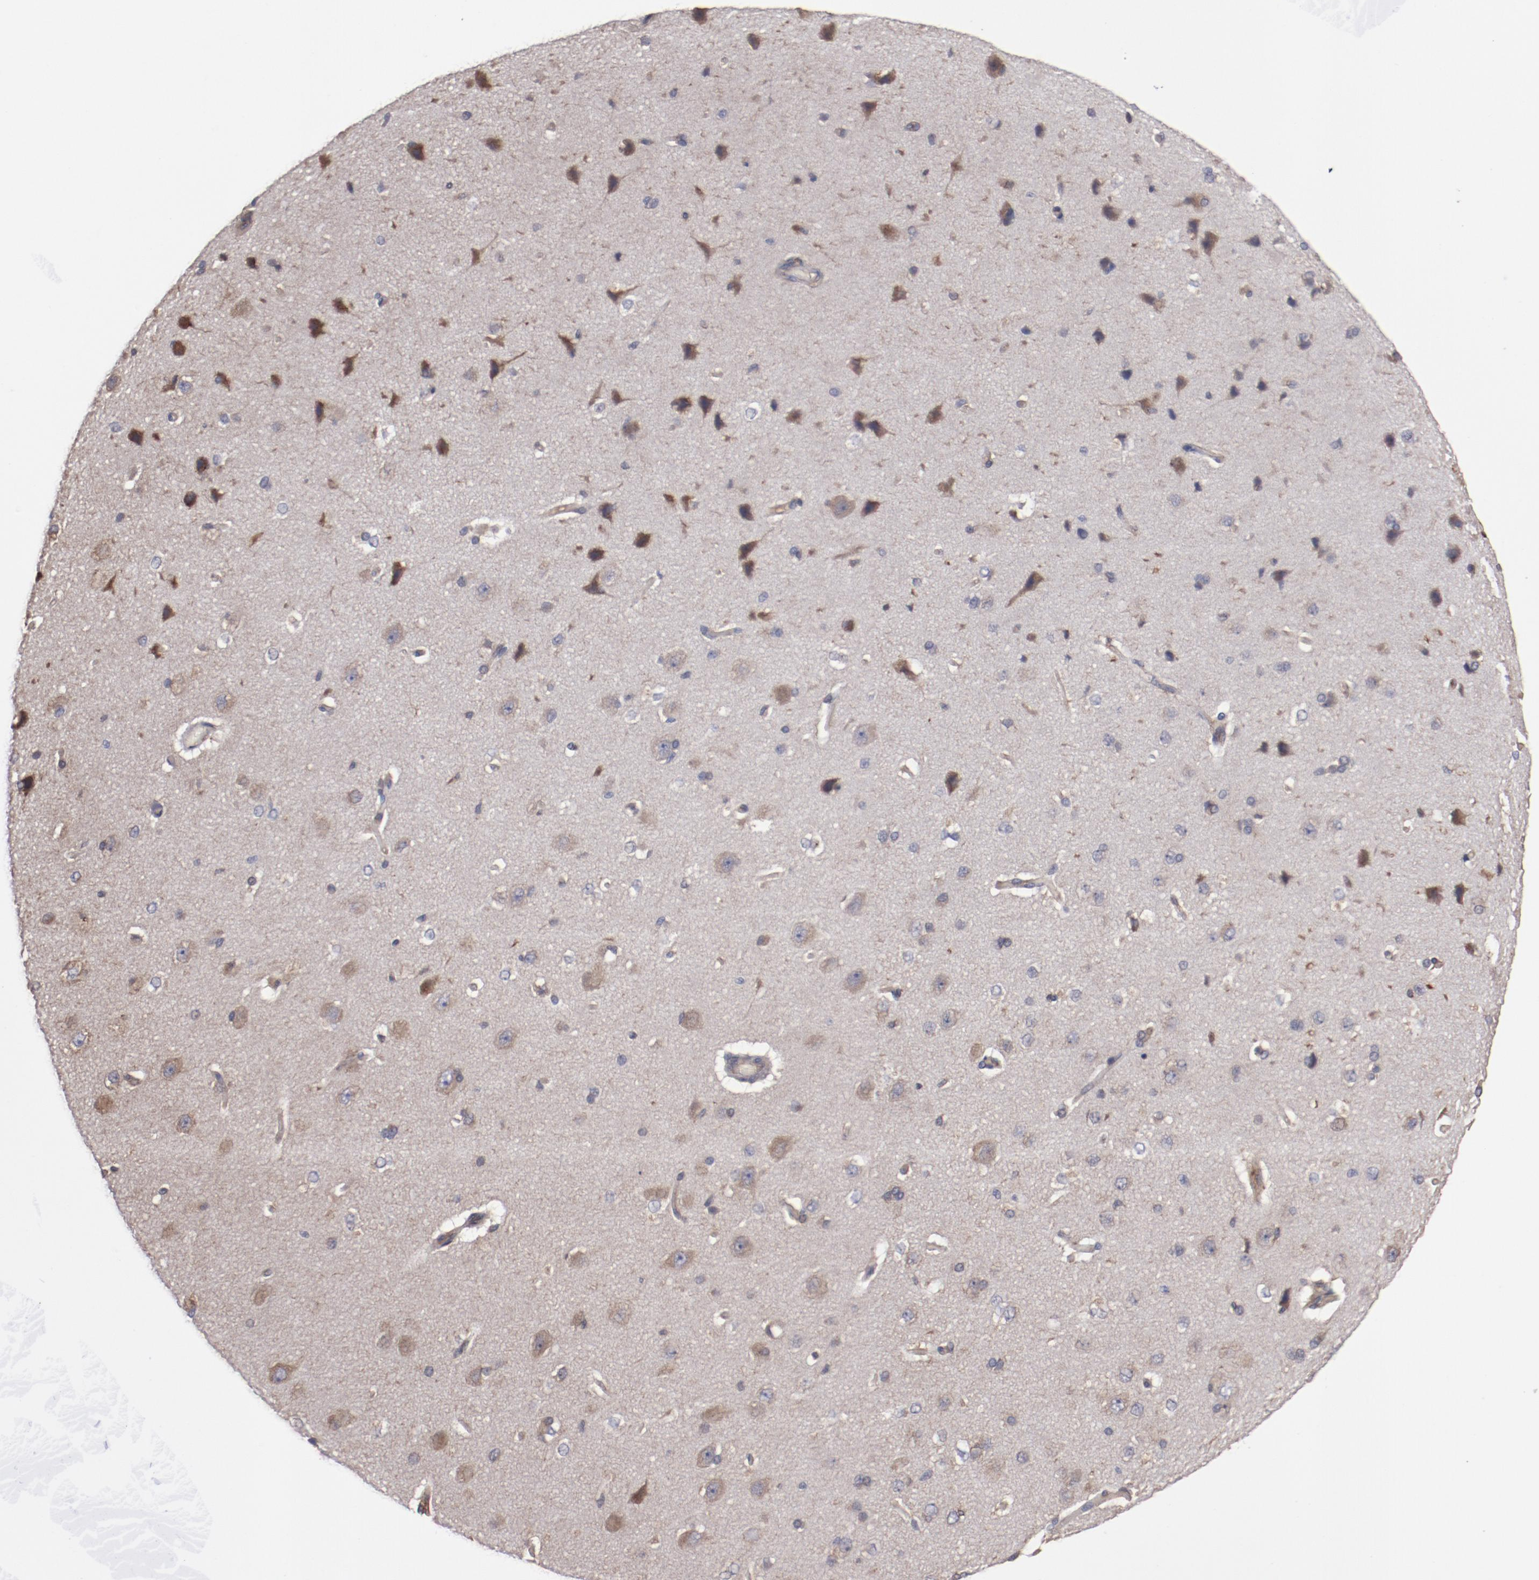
{"staining": {"intensity": "weak", "quantity": ">75%", "location": "cytoplasmic/membranous"}, "tissue": "cerebral cortex", "cell_type": "Endothelial cells", "image_type": "normal", "snomed": [{"axis": "morphology", "description": "Normal tissue, NOS"}, {"axis": "topography", "description": "Cerebral cortex"}], "caption": "A micrograph showing weak cytoplasmic/membranous staining in approximately >75% of endothelial cells in benign cerebral cortex, as visualized by brown immunohistochemical staining.", "gene": "DIPK2B", "patient": {"sex": "female", "age": 45}}